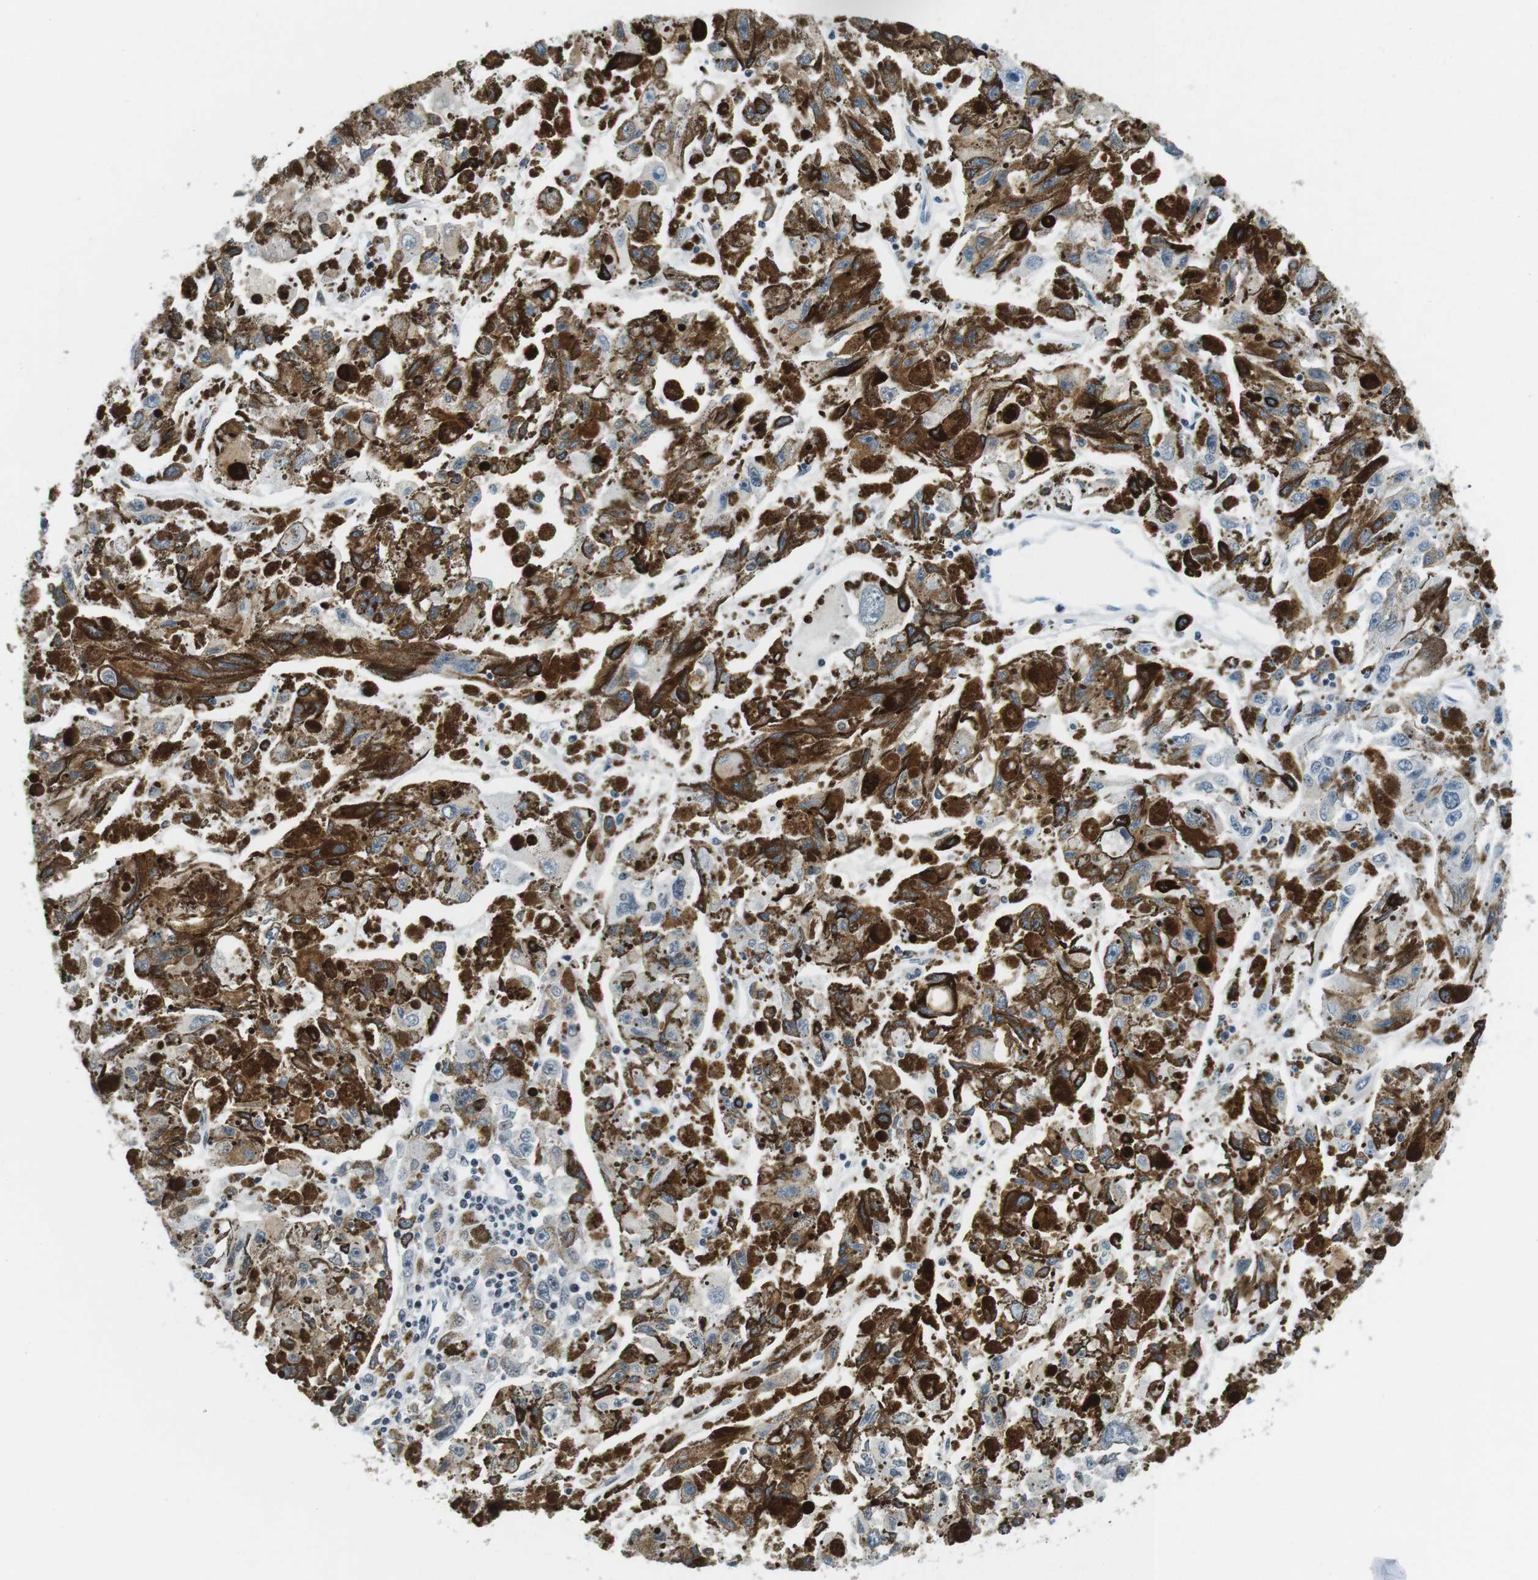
{"staining": {"intensity": "negative", "quantity": "none", "location": "none"}, "tissue": "melanoma", "cell_type": "Tumor cells", "image_type": "cancer", "snomed": [{"axis": "morphology", "description": "Malignant melanoma, NOS"}, {"axis": "topography", "description": "Skin"}], "caption": "Malignant melanoma stained for a protein using IHC reveals no positivity tumor cells.", "gene": "E2F2", "patient": {"sex": "female", "age": 104}}